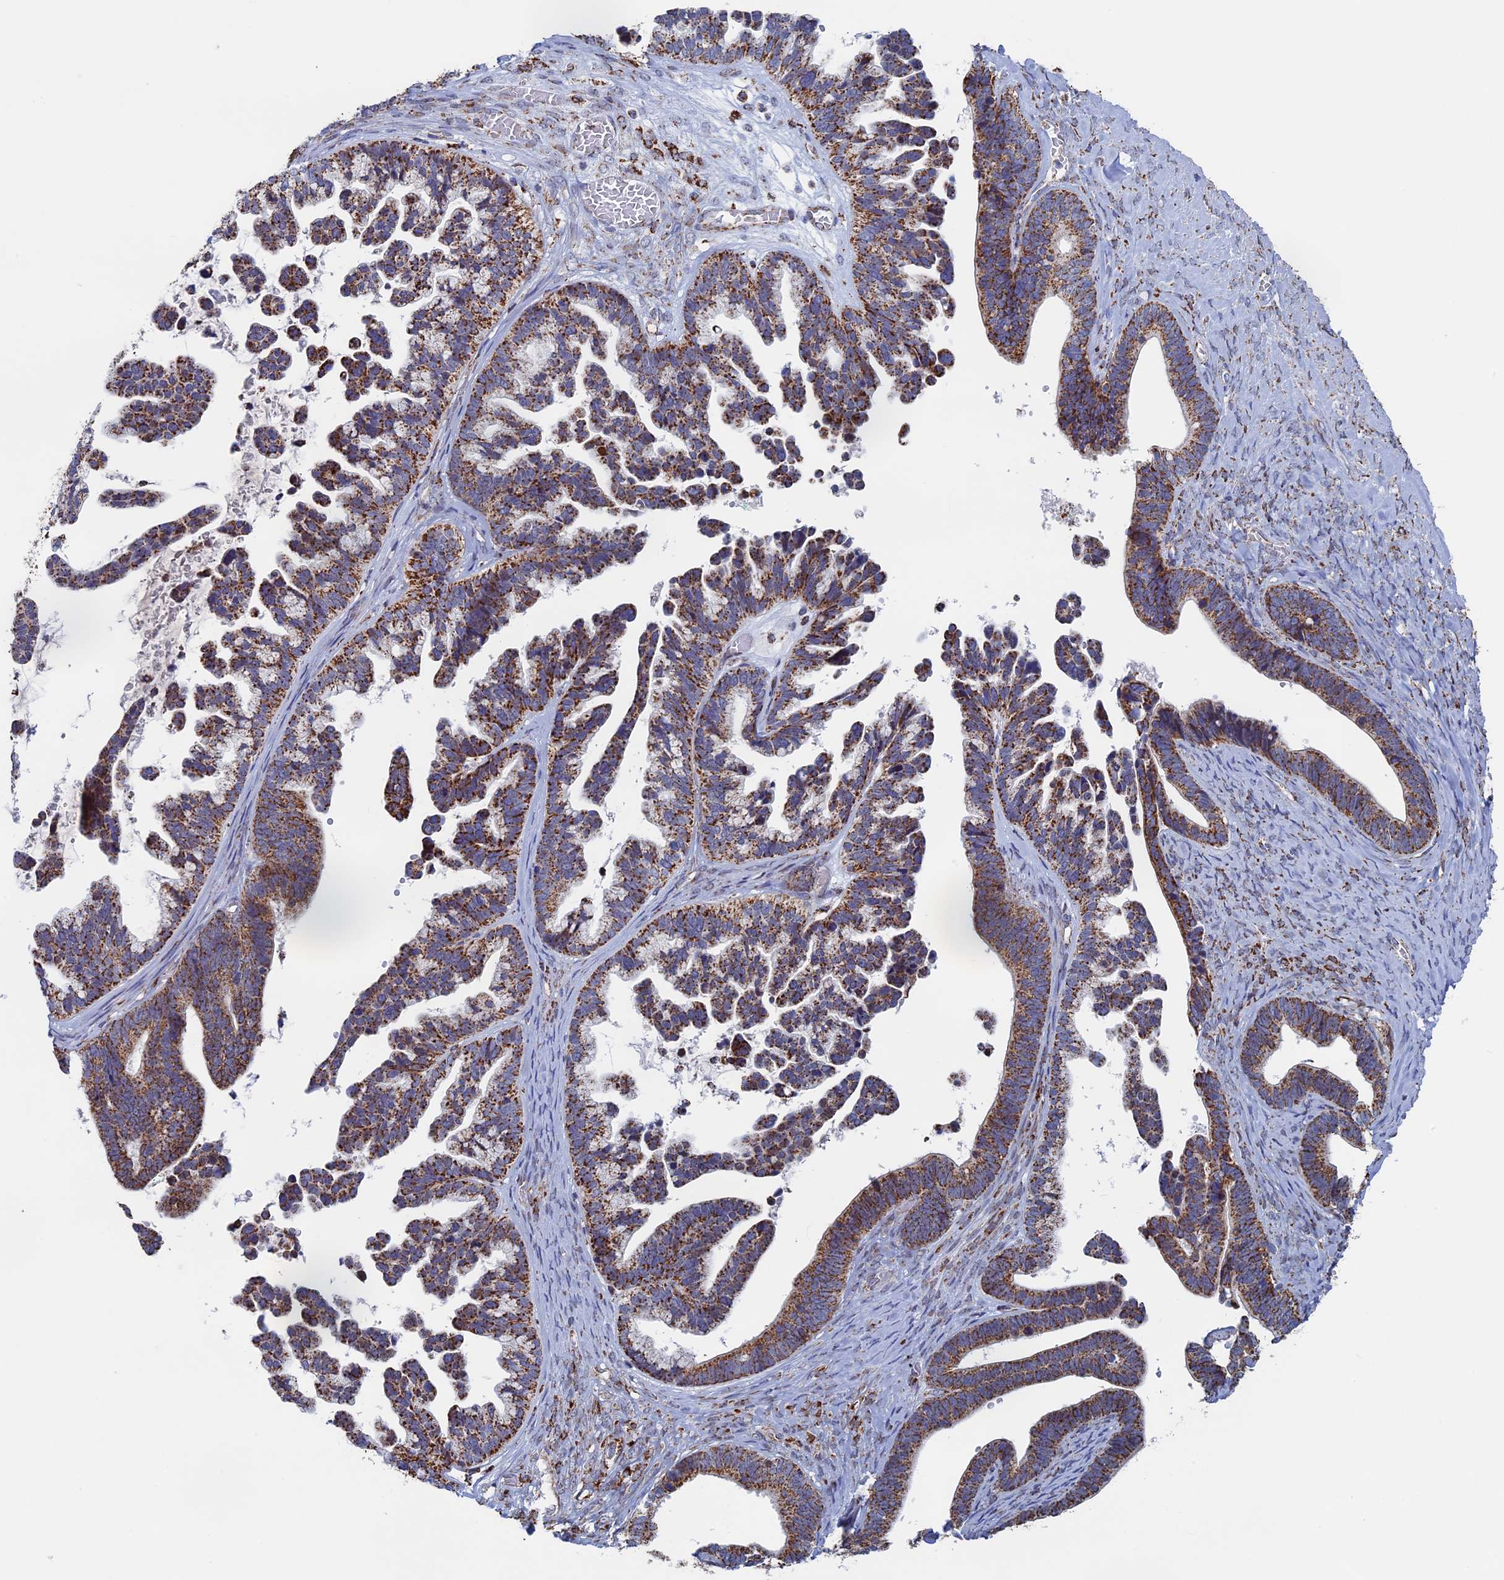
{"staining": {"intensity": "strong", "quantity": ">75%", "location": "cytoplasmic/membranous"}, "tissue": "ovarian cancer", "cell_type": "Tumor cells", "image_type": "cancer", "snomed": [{"axis": "morphology", "description": "Cystadenocarcinoma, serous, NOS"}, {"axis": "topography", "description": "Ovary"}], "caption": "Human ovarian serous cystadenocarcinoma stained with a protein marker reveals strong staining in tumor cells.", "gene": "SEC24D", "patient": {"sex": "female", "age": 56}}